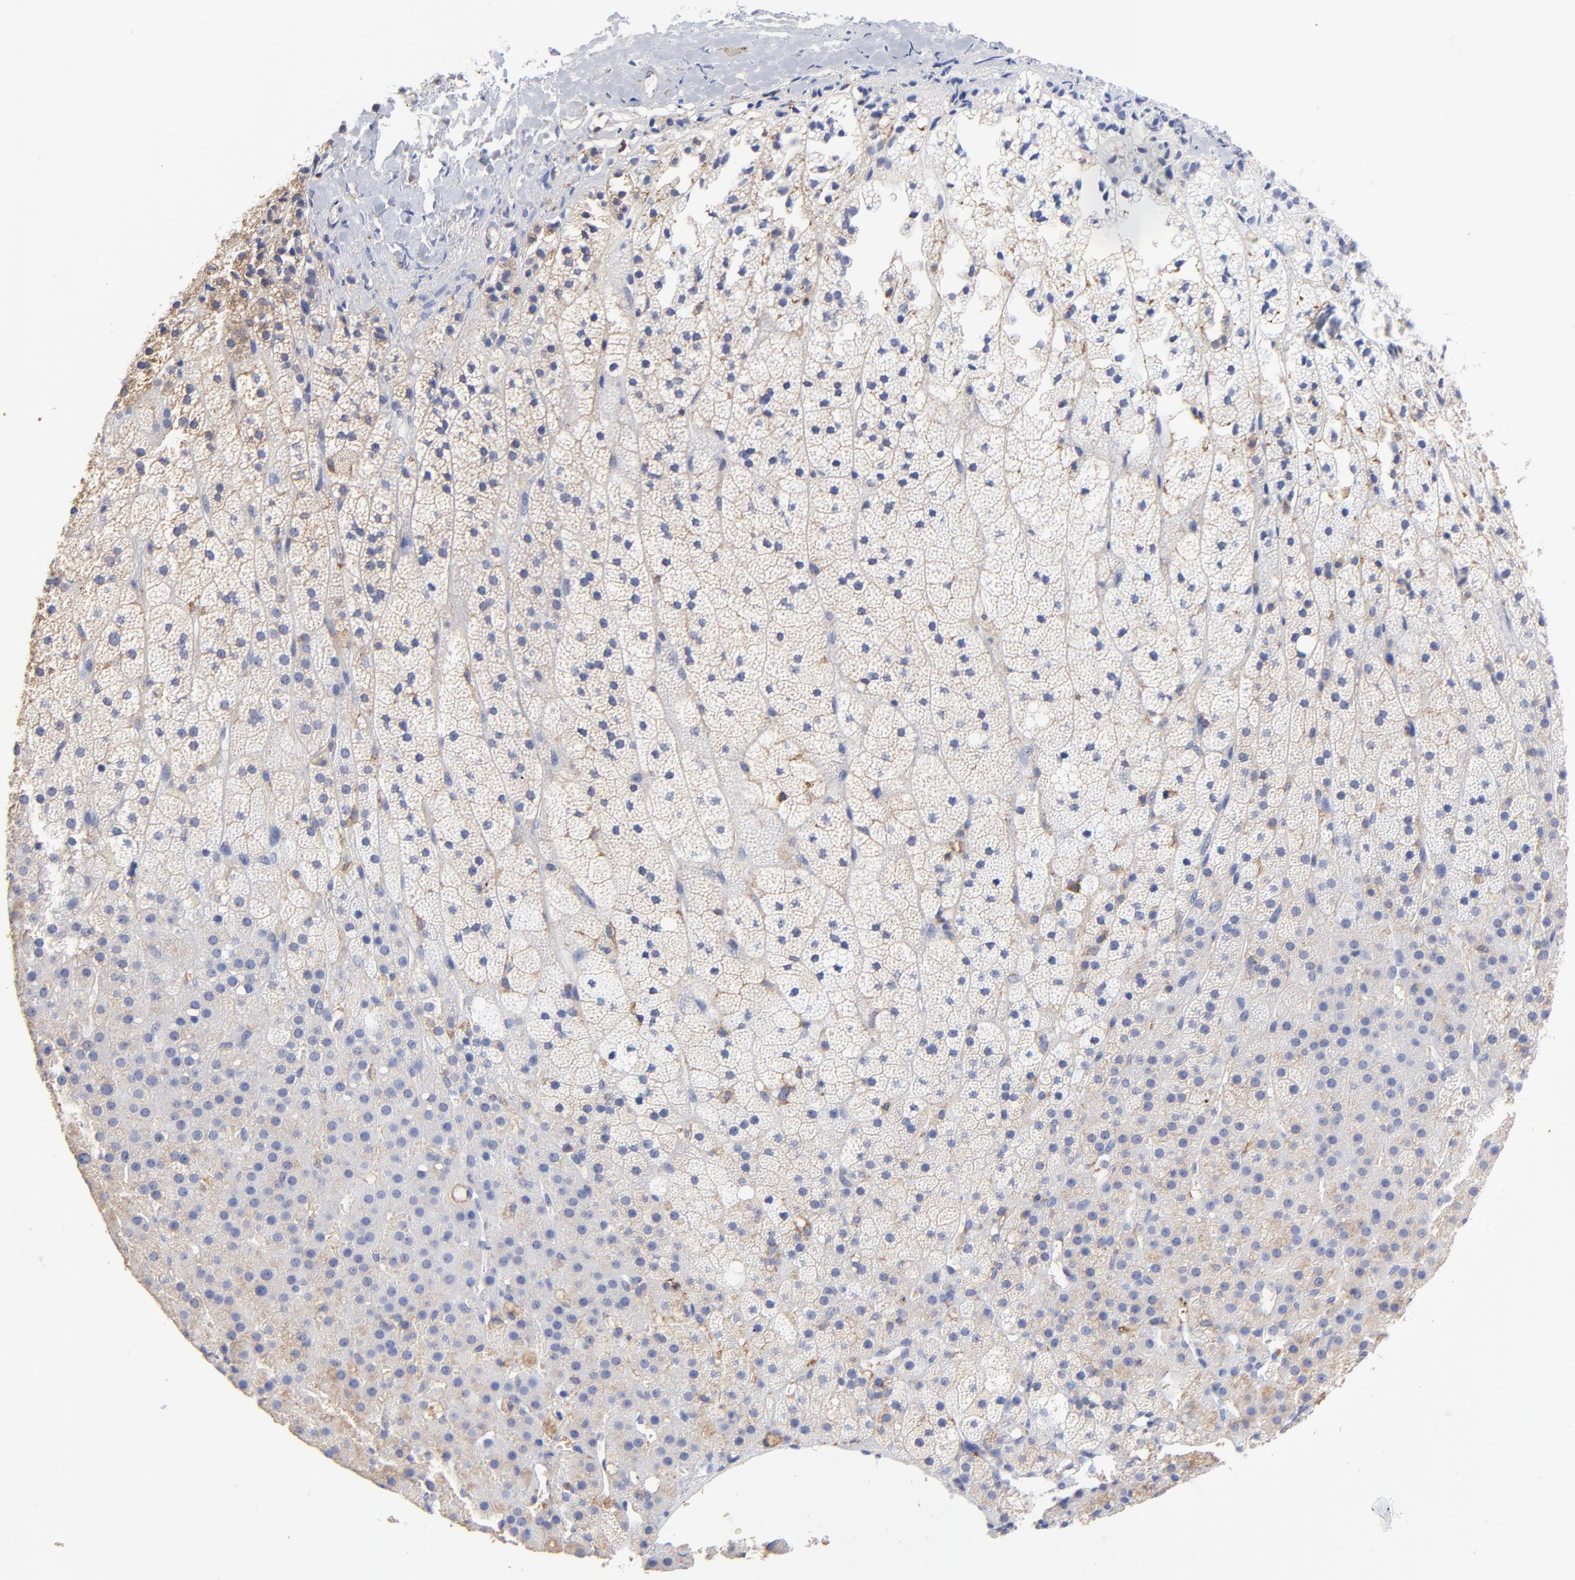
{"staining": {"intensity": "weak", "quantity": ">75%", "location": "cytoplasmic/membranous"}, "tissue": "adrenal gland", "cell_type": "Glandular cells", "image_type": "normal", "snomed": [{"axis": "morphology", "description": "Normal tissue, NOS"}, {"axis": "topography", "description": "Adrenal gland"}], "caption": "Protein expression by immunohistochemistry displays weak cytoplasmic/membranous staining in approximately >75% of glandular cells in benign adrenal gland. Ihc stains the protein in brown and the nuclei are stained blue.", "gene": "ASL", "patient": {"sex": "male", "age": 35}}